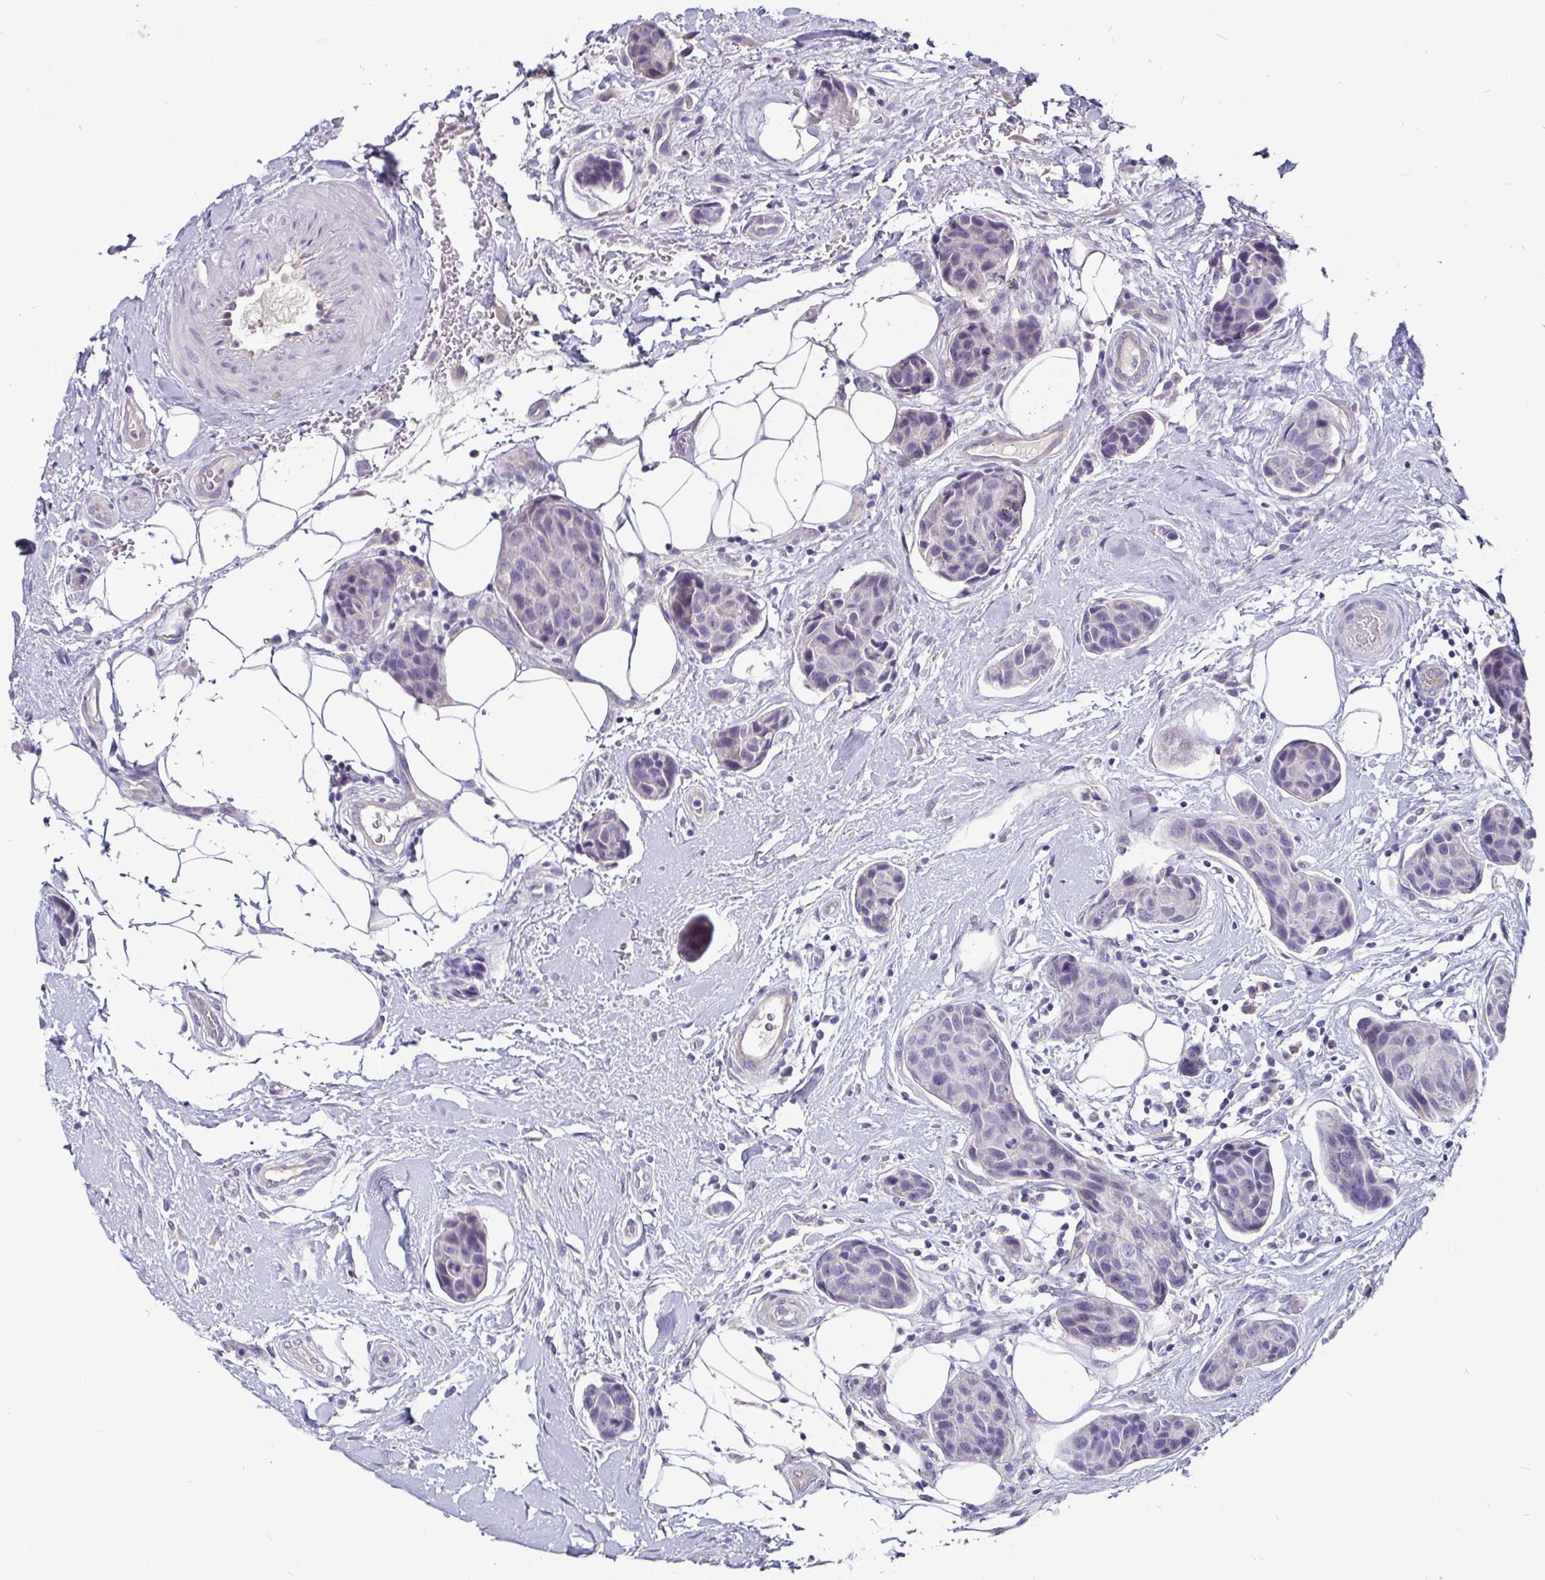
{"staining": {"intensity": "negative", "quantity": "none", "location": "none"}, "tissue": "breast cancer", "cell_type": "Tumor cells", "image_type": "cancer", "snomed": [{"axis": "morphology", "description": "Duct carcinoma"}, {"axis": "topography", "description": "Breast"}, {"axis": "topography", "description": "Lymph node"}], "caption": "Human breast cancer stained for a protein using IHC shows no expression in tumor cells.", "gene": "ADAMTS6", "patient": {"sex": "female", "age": 80}}